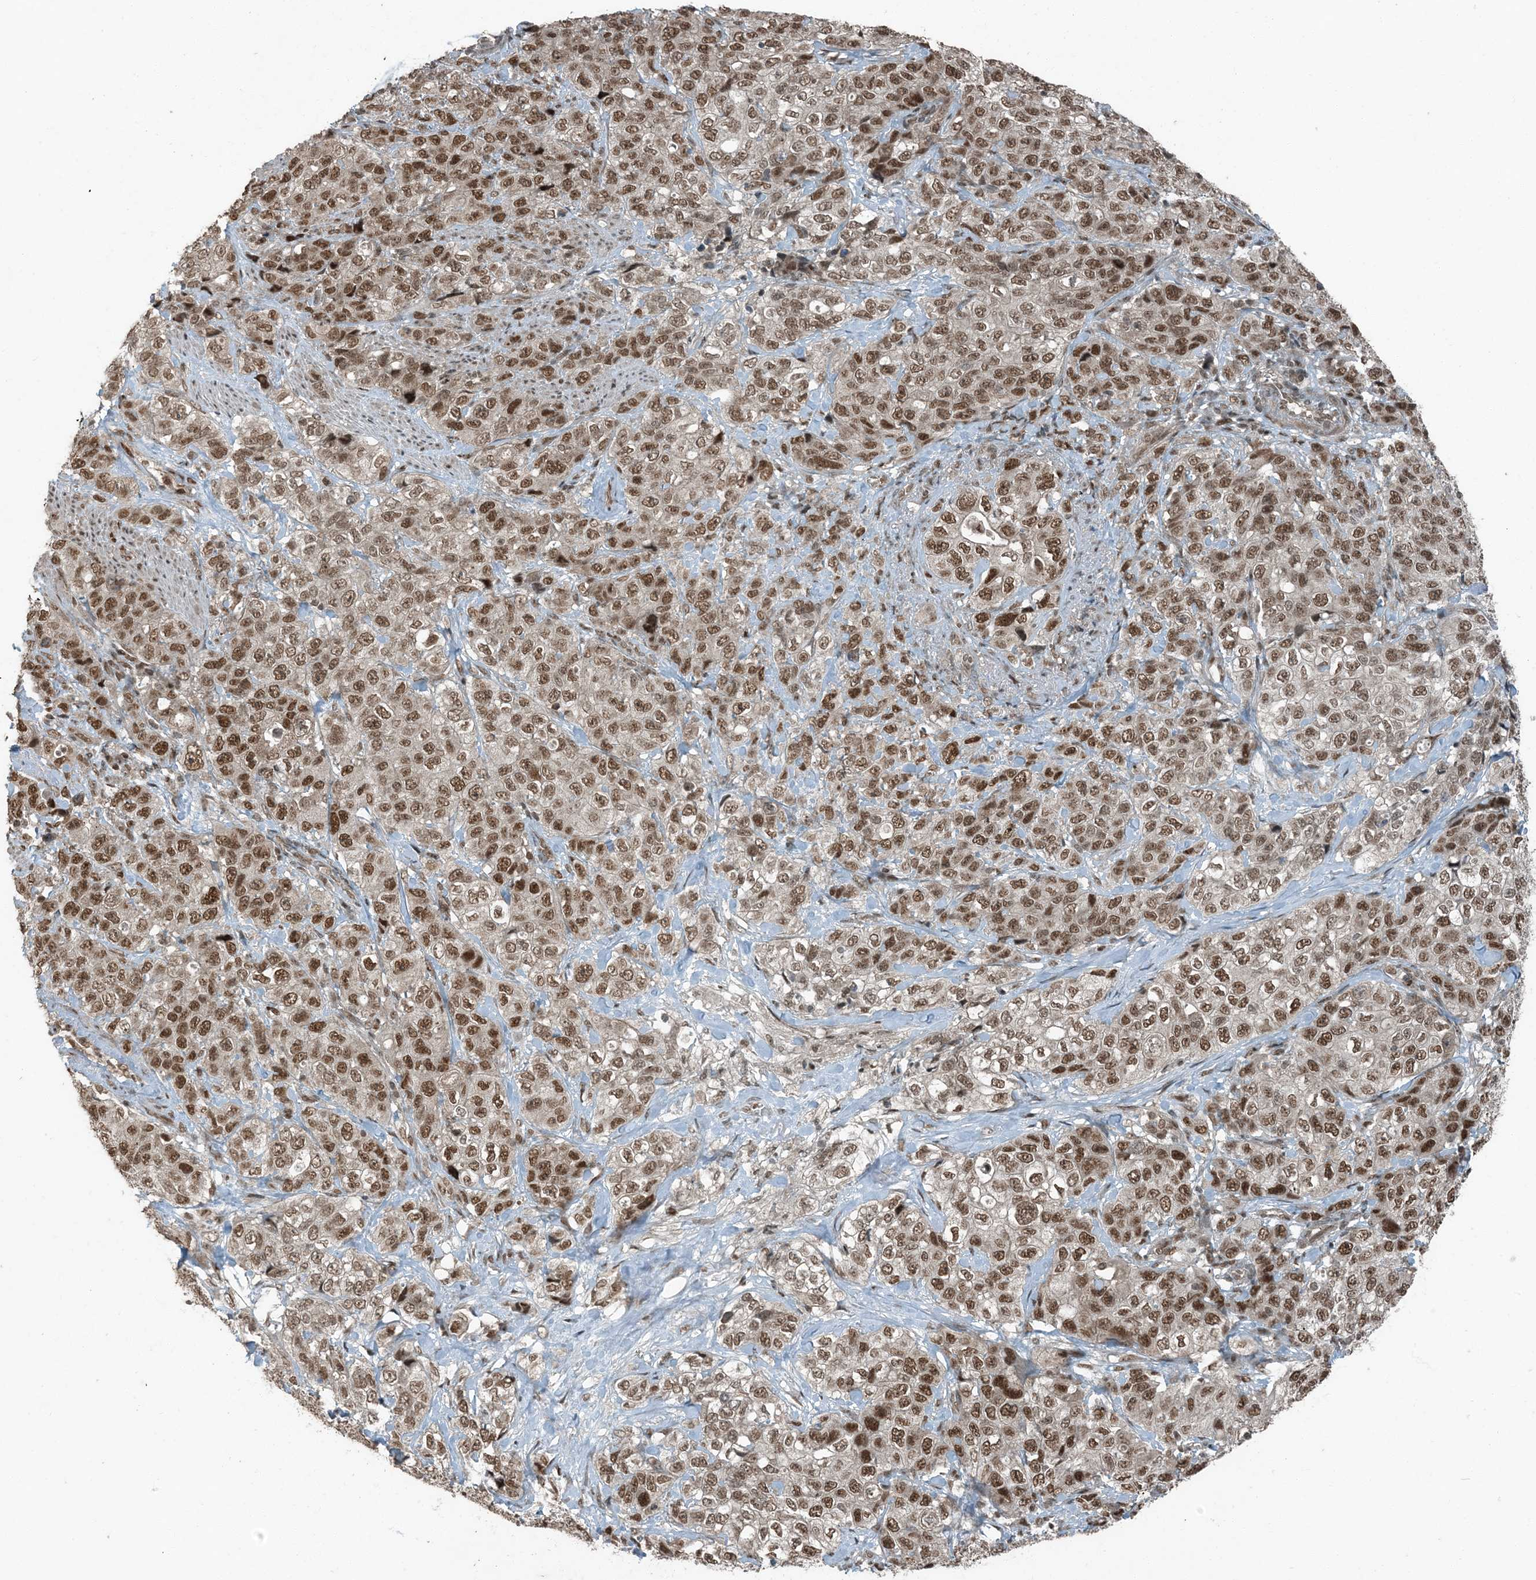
{"staining": {"intensity": "moderate", "quantity": ">75%", "location": "nuclear"}, "tissue": "stomach cancer", "cell_type": "Tumor cells", "image_type": "cancer", "snomed": [{"axis": "morphology", "description": "Adenocarcinoma, NOS"}, {"axis": "topography", "description": "Stomach"}], "caption": "The immunohistochemical stain highlights moderate nuclear positivity in tumor cells of stomach cancer (adenocarcinoma) tissue. (IHC, brightfield microscopy, high magnification).", "gene": "TRAPPC12", "patient": {"sex": "male", "age": 48}}